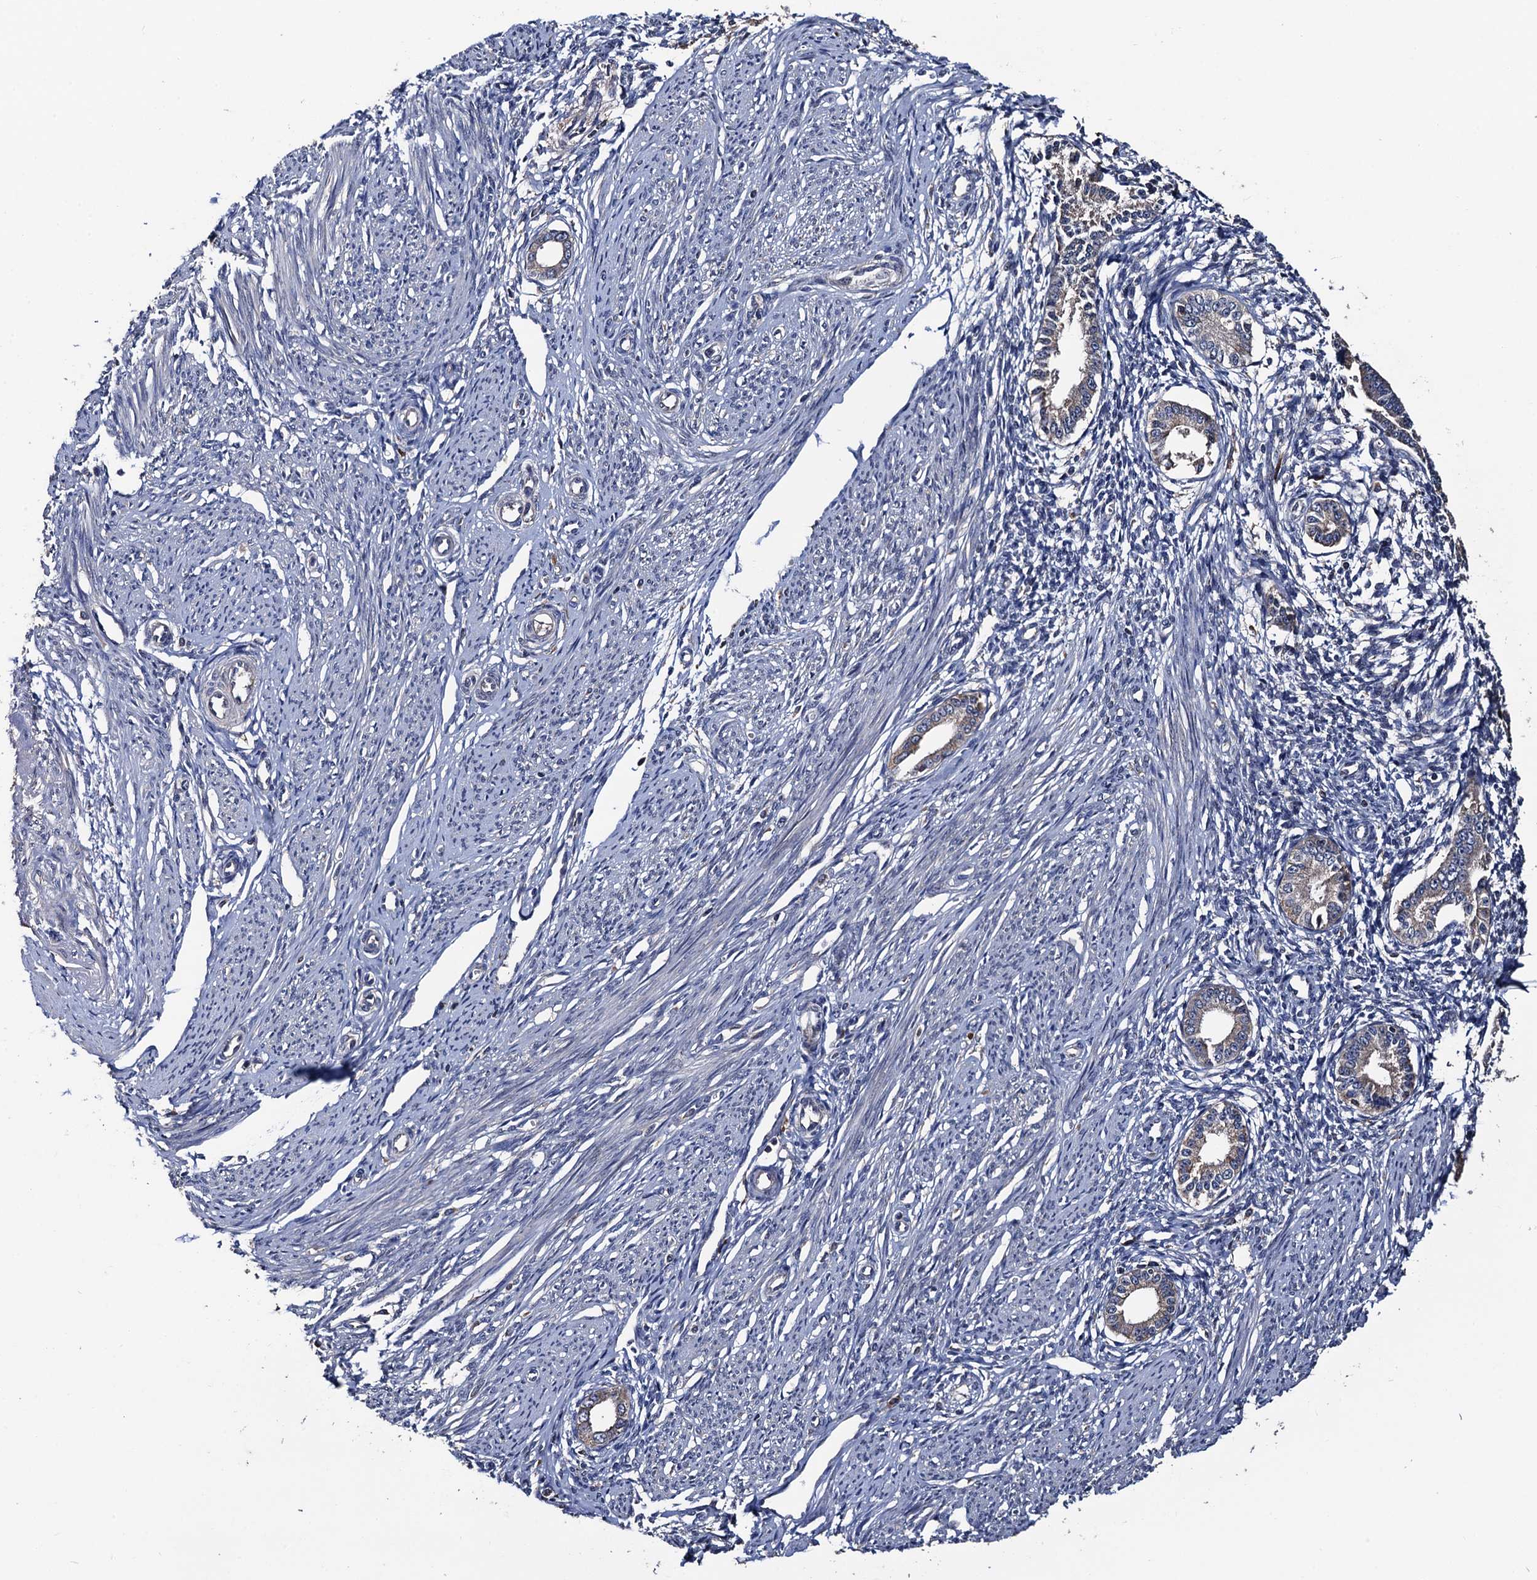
{"staining": {"intensity": "negative", "quantity": "none", "location": "none"}, "tissue": "endometrium", "cell_type": "Cells in endometrial stroma", "image_type": "normal", "snomed": [{"axis": "morphology", "description": "Normal tissue, NOS"}, {"axis": "topography", "description": "Endometrium"}], "caption": "This is a image of IHC staining of normal endometrium, which shows no expression in cells in endometrial stroma.", "gene": "RGS11", "patient": {"sex": "female", "age": 56}}